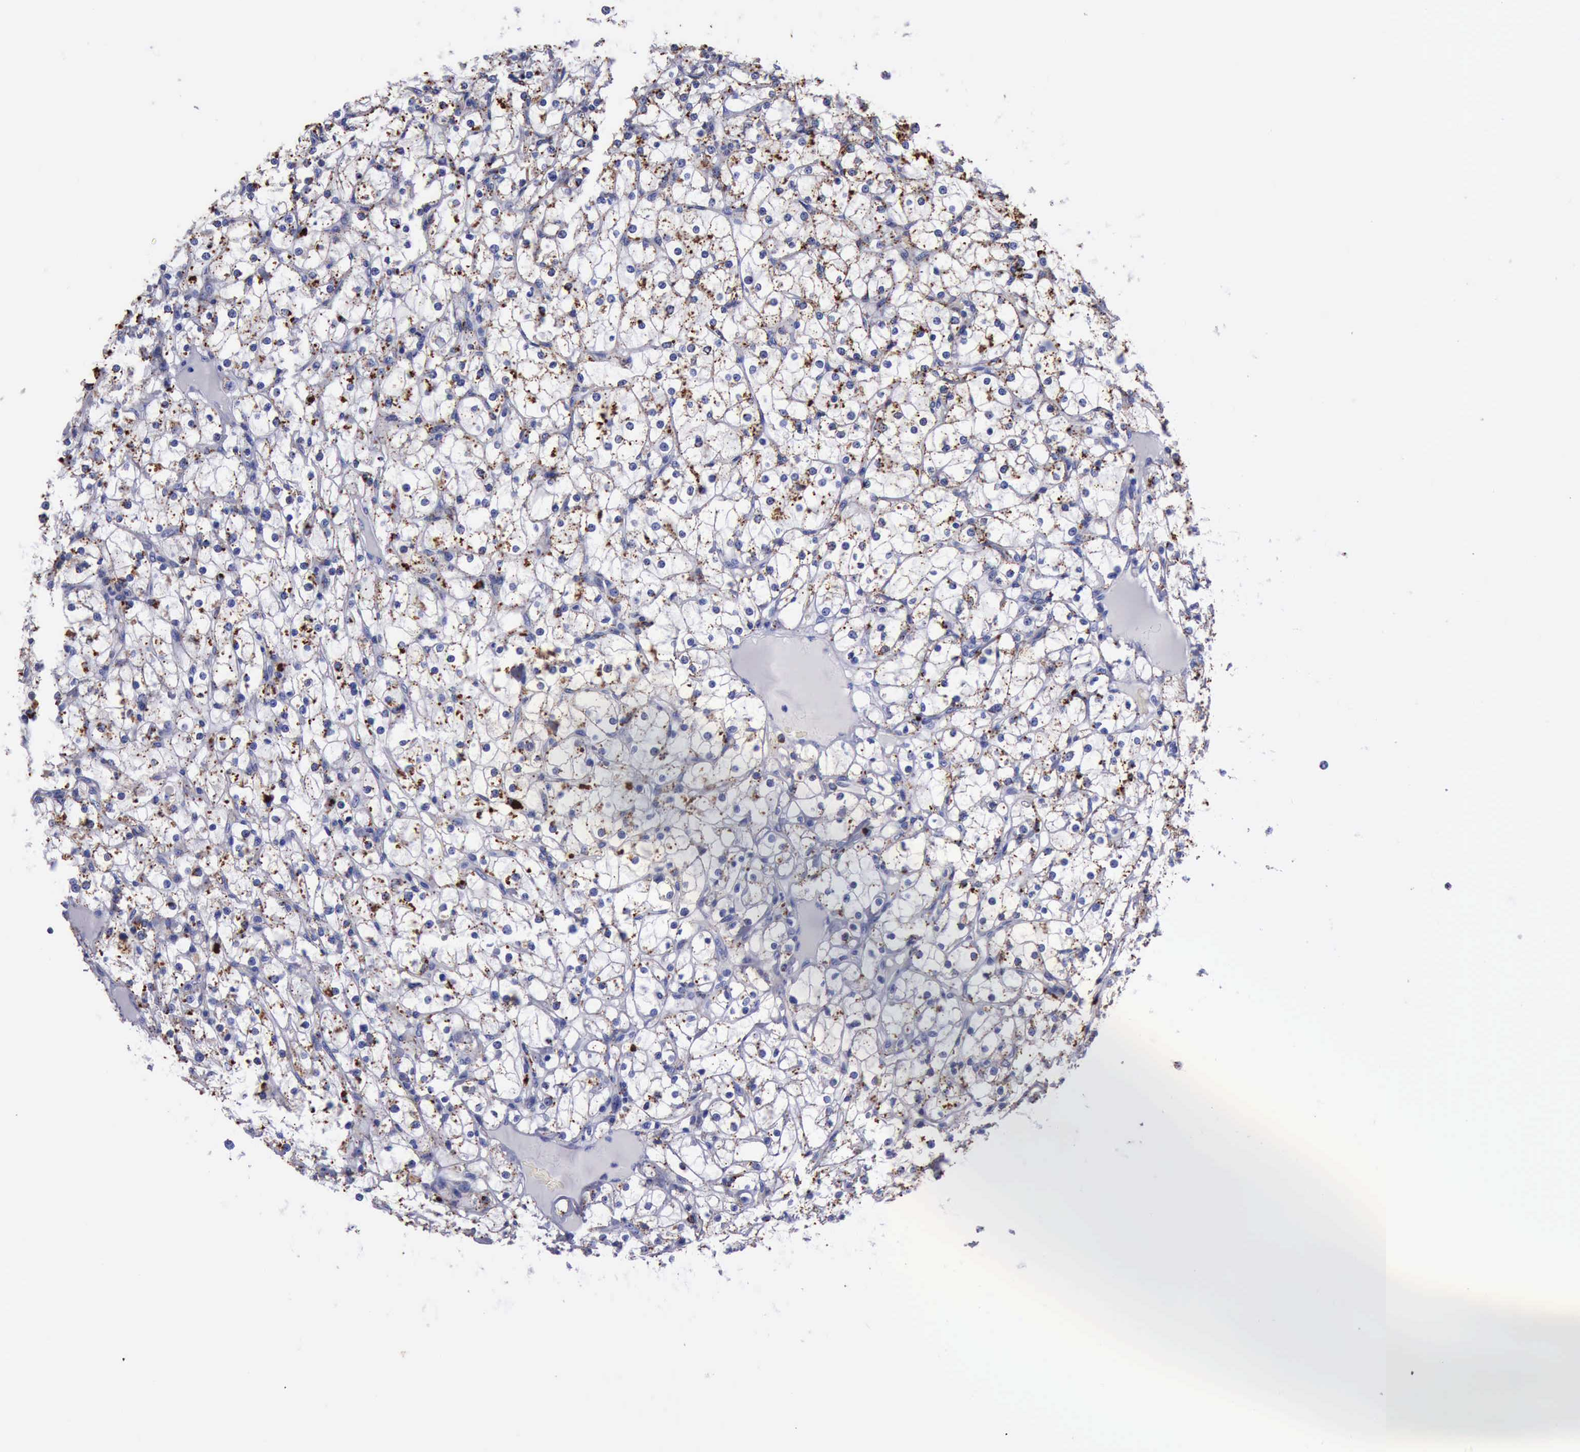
{"staining": {"intensity": "weak", "quantity": ">75%", "location": "cytoplasmic/membranous"}, "tissue": "renal cancer", "cell_type": "Tumor cells", "image_type": "cancer", "snomed": [{"axis": "morphology", "description": "Adenocarcinoma, NOS"}, {"axis": "topography", "description": "Kidney"}], "caption": "Brown immunohistochemical staining in adenocarcinoma (renal) displays weak cytoplasmic/membranous expression in approximately >75% of tumor cells. (DAB (3,3'-diaminobenzidine) = brown stain, brightfield microscopy at high magnification).", "gene": "CTSD", "patient": {"sex": "female", "age": 73}}